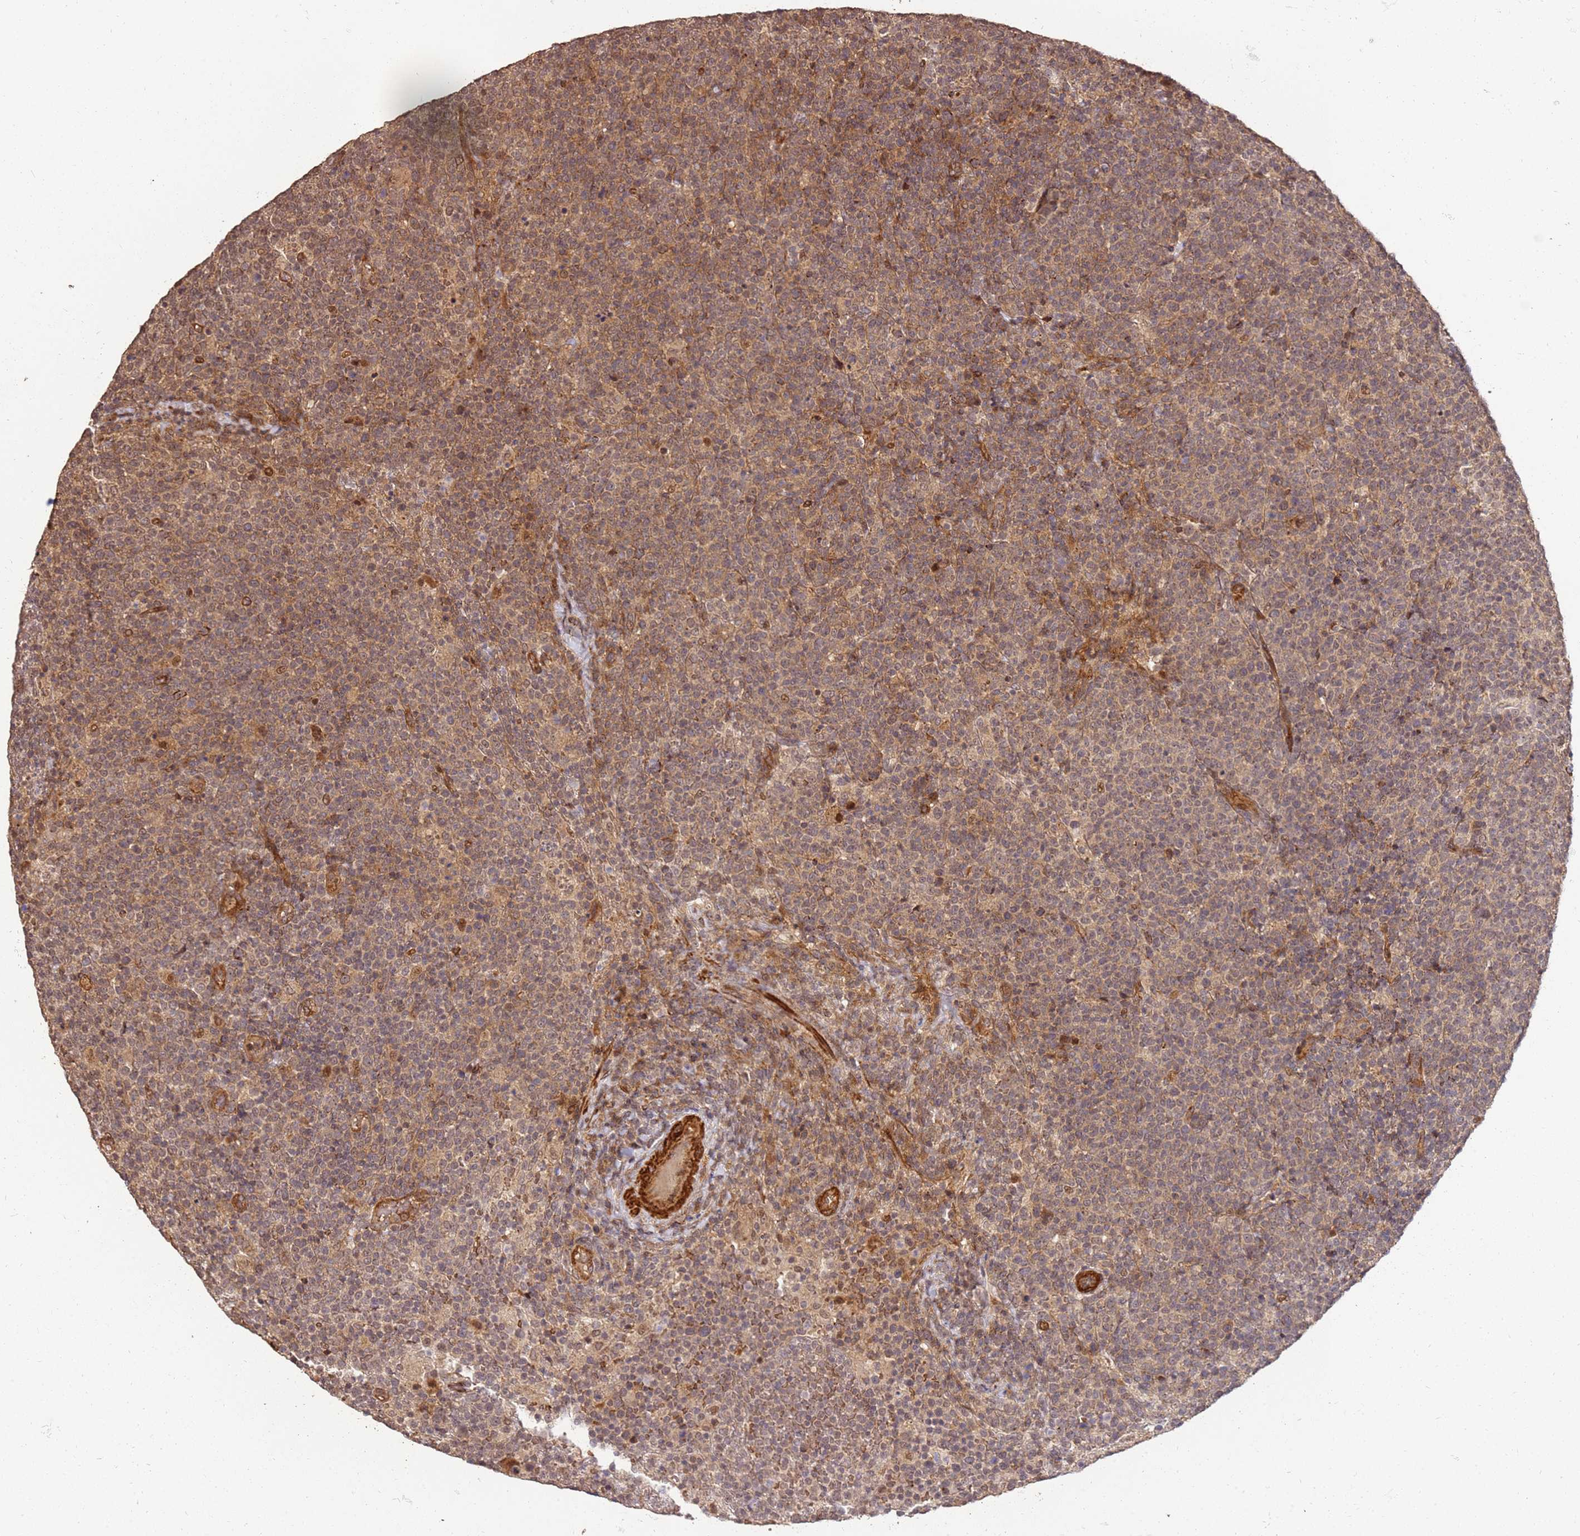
{"staining": {"intensity": "moderate", "quantity": ">75%", "location": "cytoplasmic/membranous"}, "tissue": "lymphoma", "cell_type": "Tumor cells", "image_type": "cancer", "snomed": [{"axis": "morphology", "description": "Malignant lymphoma, non-Hodgkin's type, High grade"}, {"axis": "topography", "description": "Lymph node"}], "caption": "Approximately >75% of tumor cells in malignant lymphoma, non-Hodgkin's type (high-grade) show moderate cytoplasmic/membranous protein positivity as visualized by brown immunohistochemical staining.", "gene": "ST18", "patient": {"sex": "male", "age": 61}}